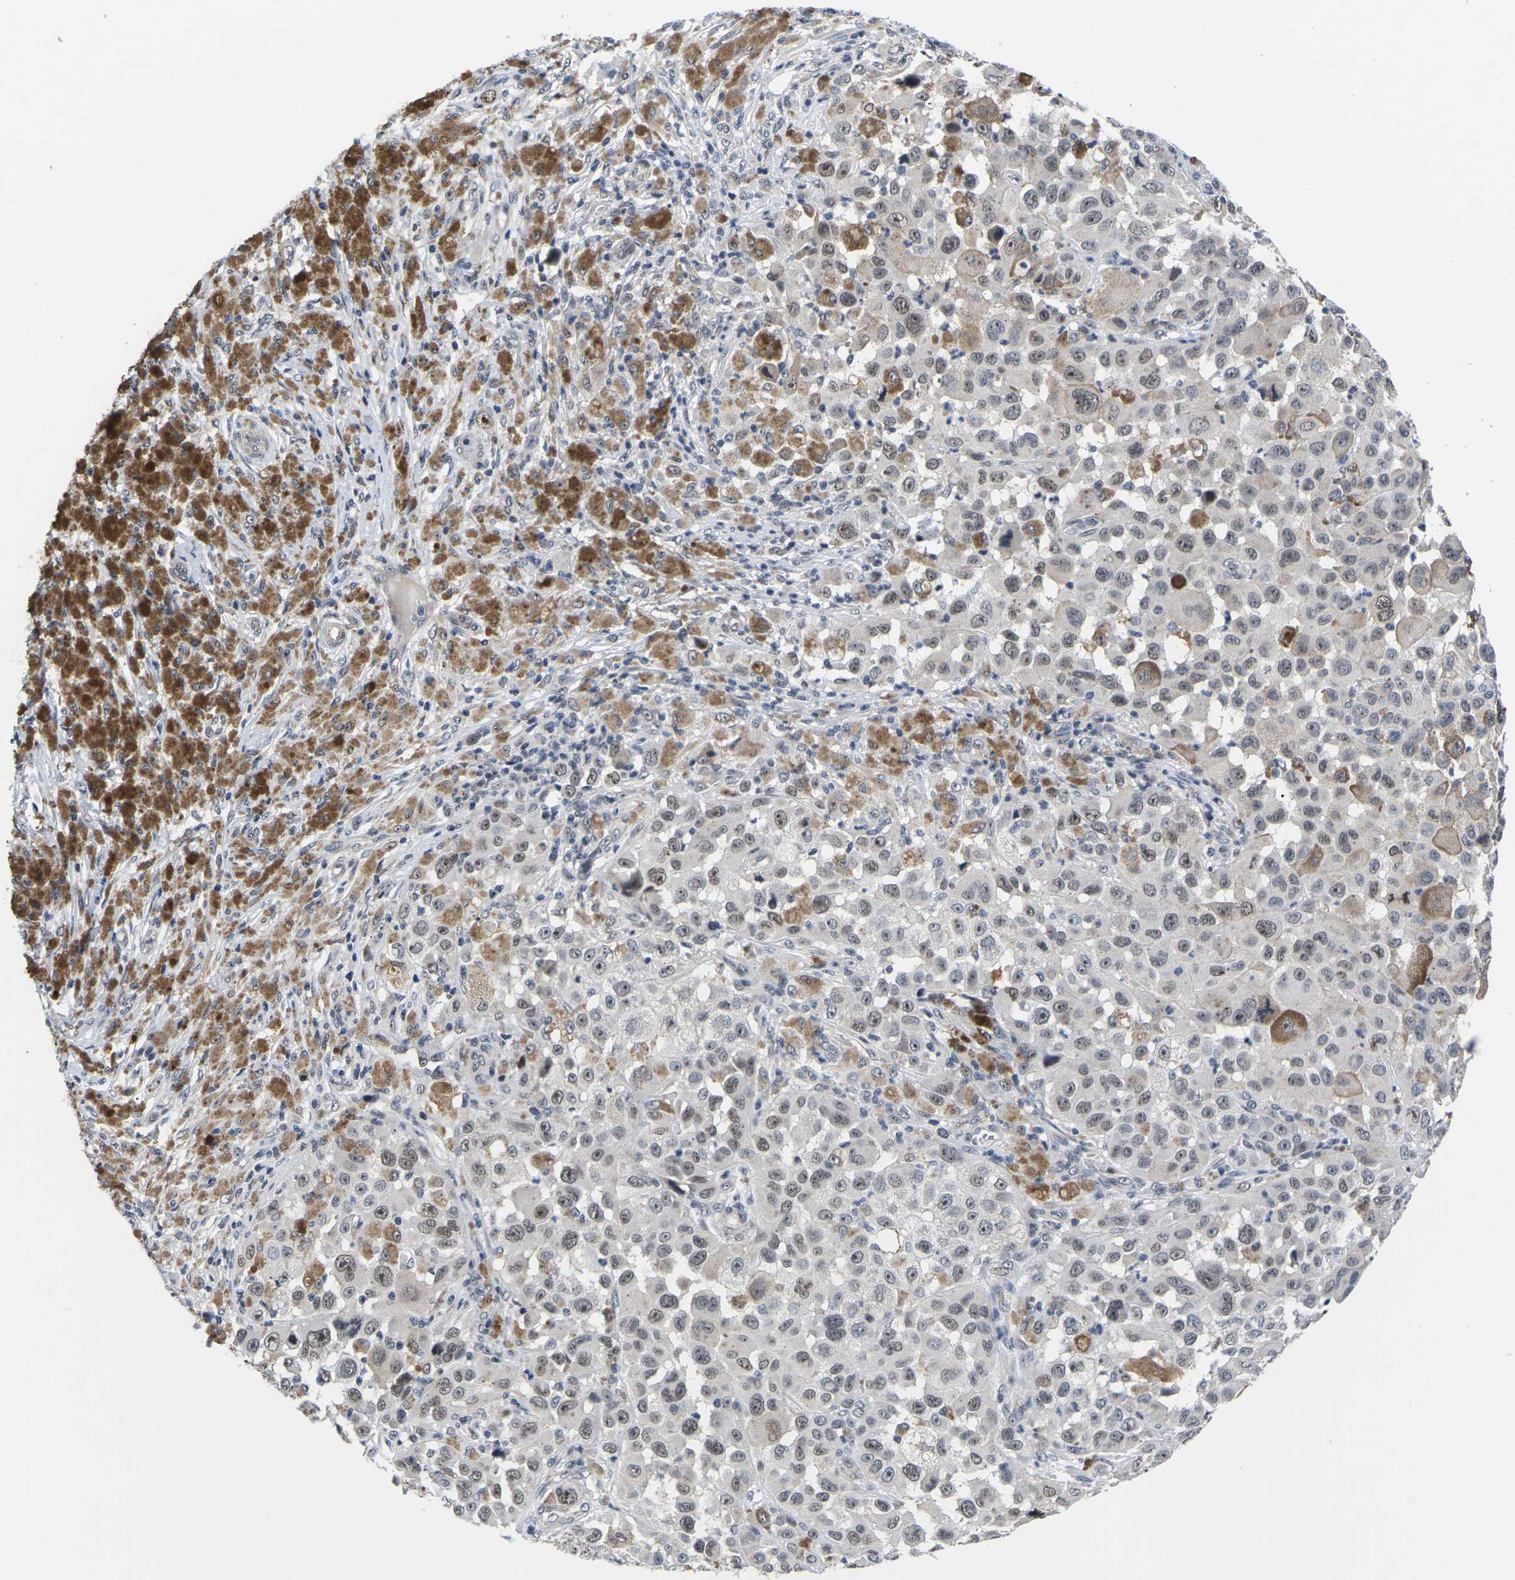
{"staining": {"intensity": "moderate", "quantity": "<25%", "location": "cytoplasmic/membranous,nuclear"}, "tissue": "melanoma", "cell_type": "Tumor cells", "image_type": "cancer", "snomed": [{"axis": "morphology", "description": "Malignant melanoma, NOS"}, {"axis": "topography", "description": "Skin"}], "caption": "Moderate cytoplasmic/membranous and nuclear expression is identified in approximately <25% of tumor cells in malignant melanoma. (DAB IHC, brown staining for protein, blue staining for nuclei).", "gene": "ST6GAL2", "patient": {"sex": "male", "age": 96}}